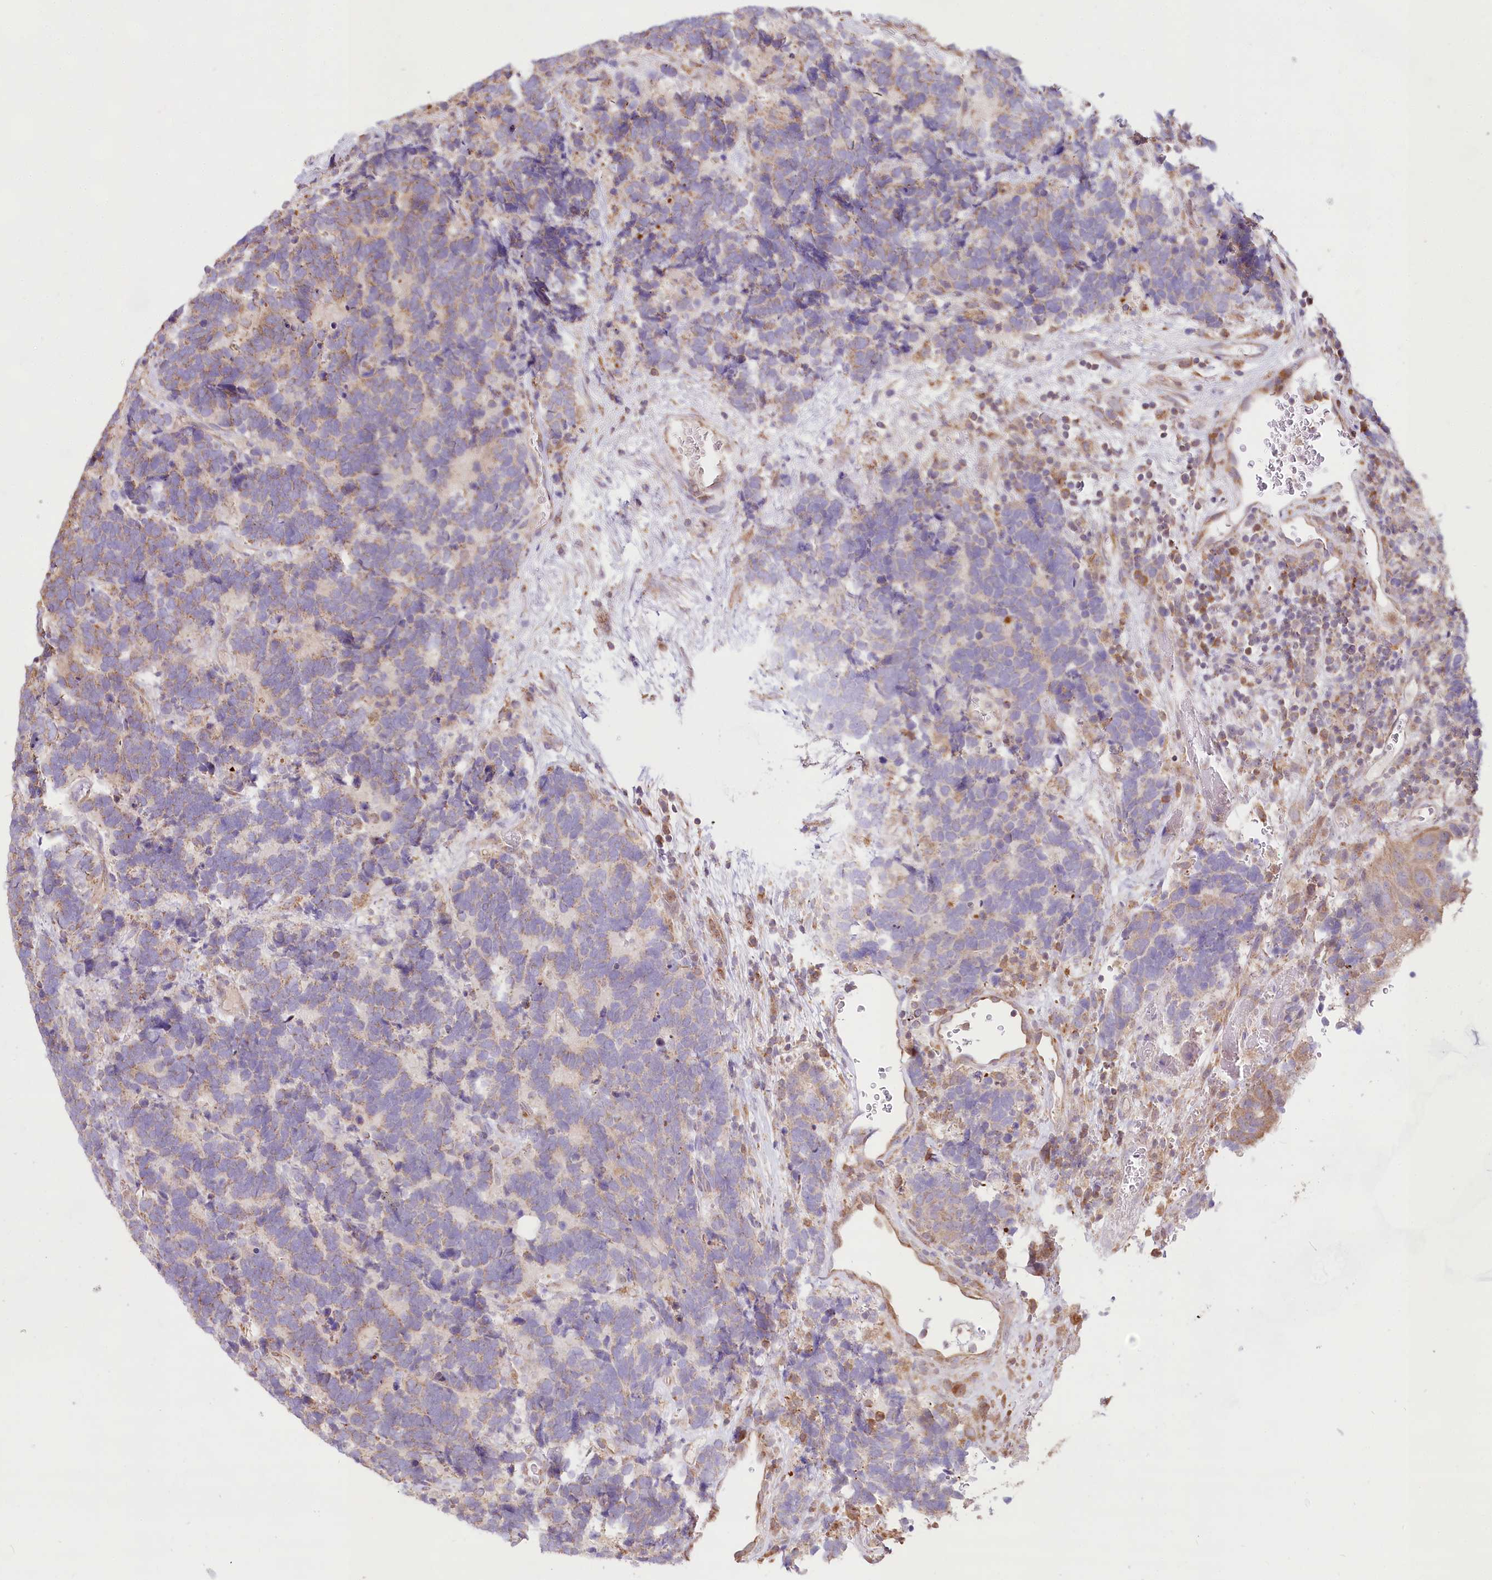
{"staining": {"intensity": "weak", "quantity": ">75%", "location": "cytoplasmic/membranous"}, "tissue": "carcinoid", "cell_type": "Tumor cells", "image_type": "cancer", "snomed": [{"axis": "morphology", "description": "Carcinoma, NOS"}, {"axis": "morphology", "description": "Carcinoid, malignant, NOS"}, {"axis": "topography", "description": "Urinary bladder"}], "caption": "Brown immunohistochemical staining in carcinoid (malignant) exhibits weak cytoplasmic/membranous expression in approximately >75% of tumor cells.", "gene": "TASOR2", "patient": {"sex": "male", "age": 57}}